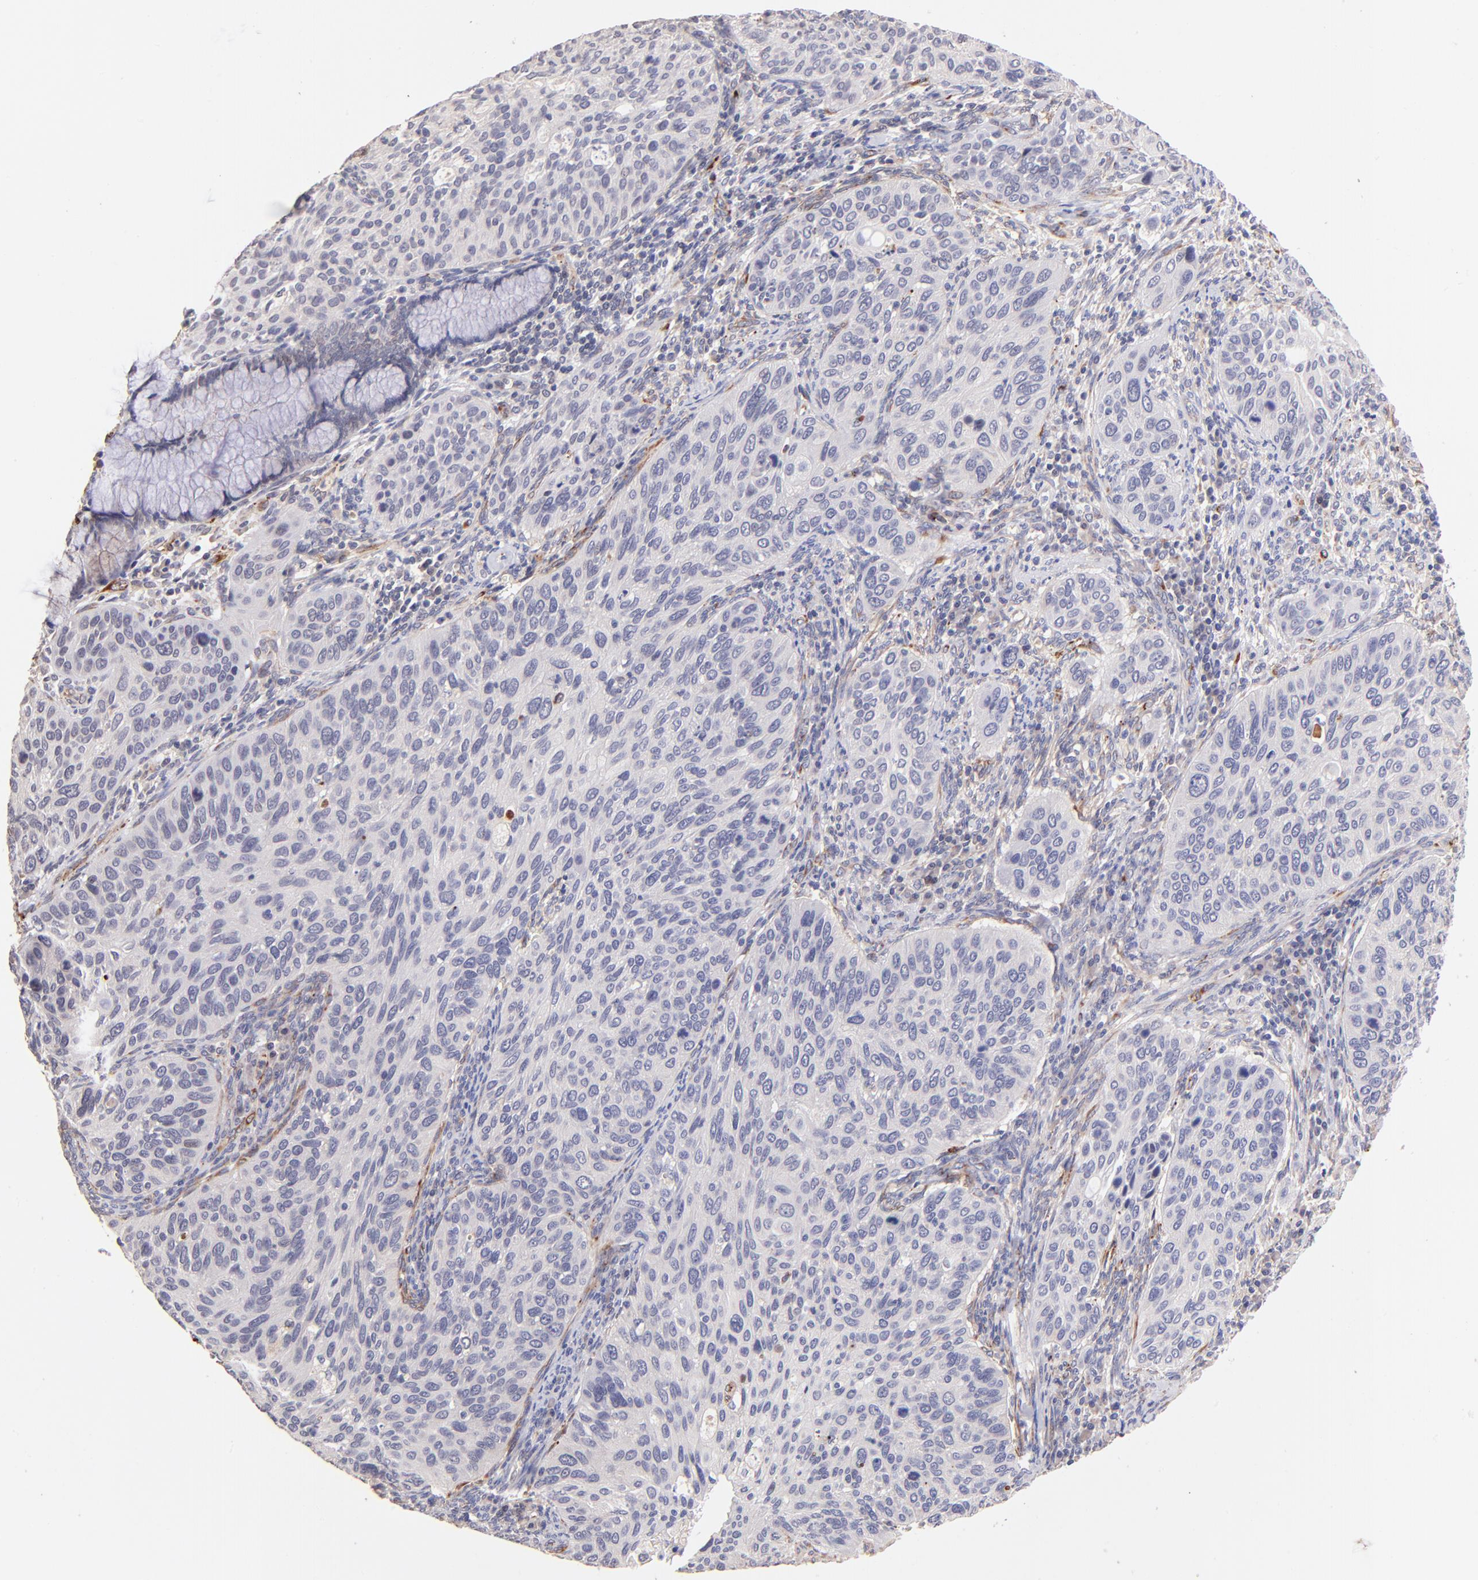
{"staining": {"intensity": "negative", "quantity": "none", "location": "none"}, "tissue": "cervical cancer", "cell_type": "Tumor cells", "image_type": "cancer", "snomed": [{"axis": "morphology", "description": "Squamous cell carcinoma, NOS"}, {"axis": "topography", "description": "Cervix"}], "caption": "The image demonstrates no significant expression in tumor cells of squamous cell carcinoma (cervical).", "gene": "SPARC", "patient": {"sex": "female", "age": 57}}